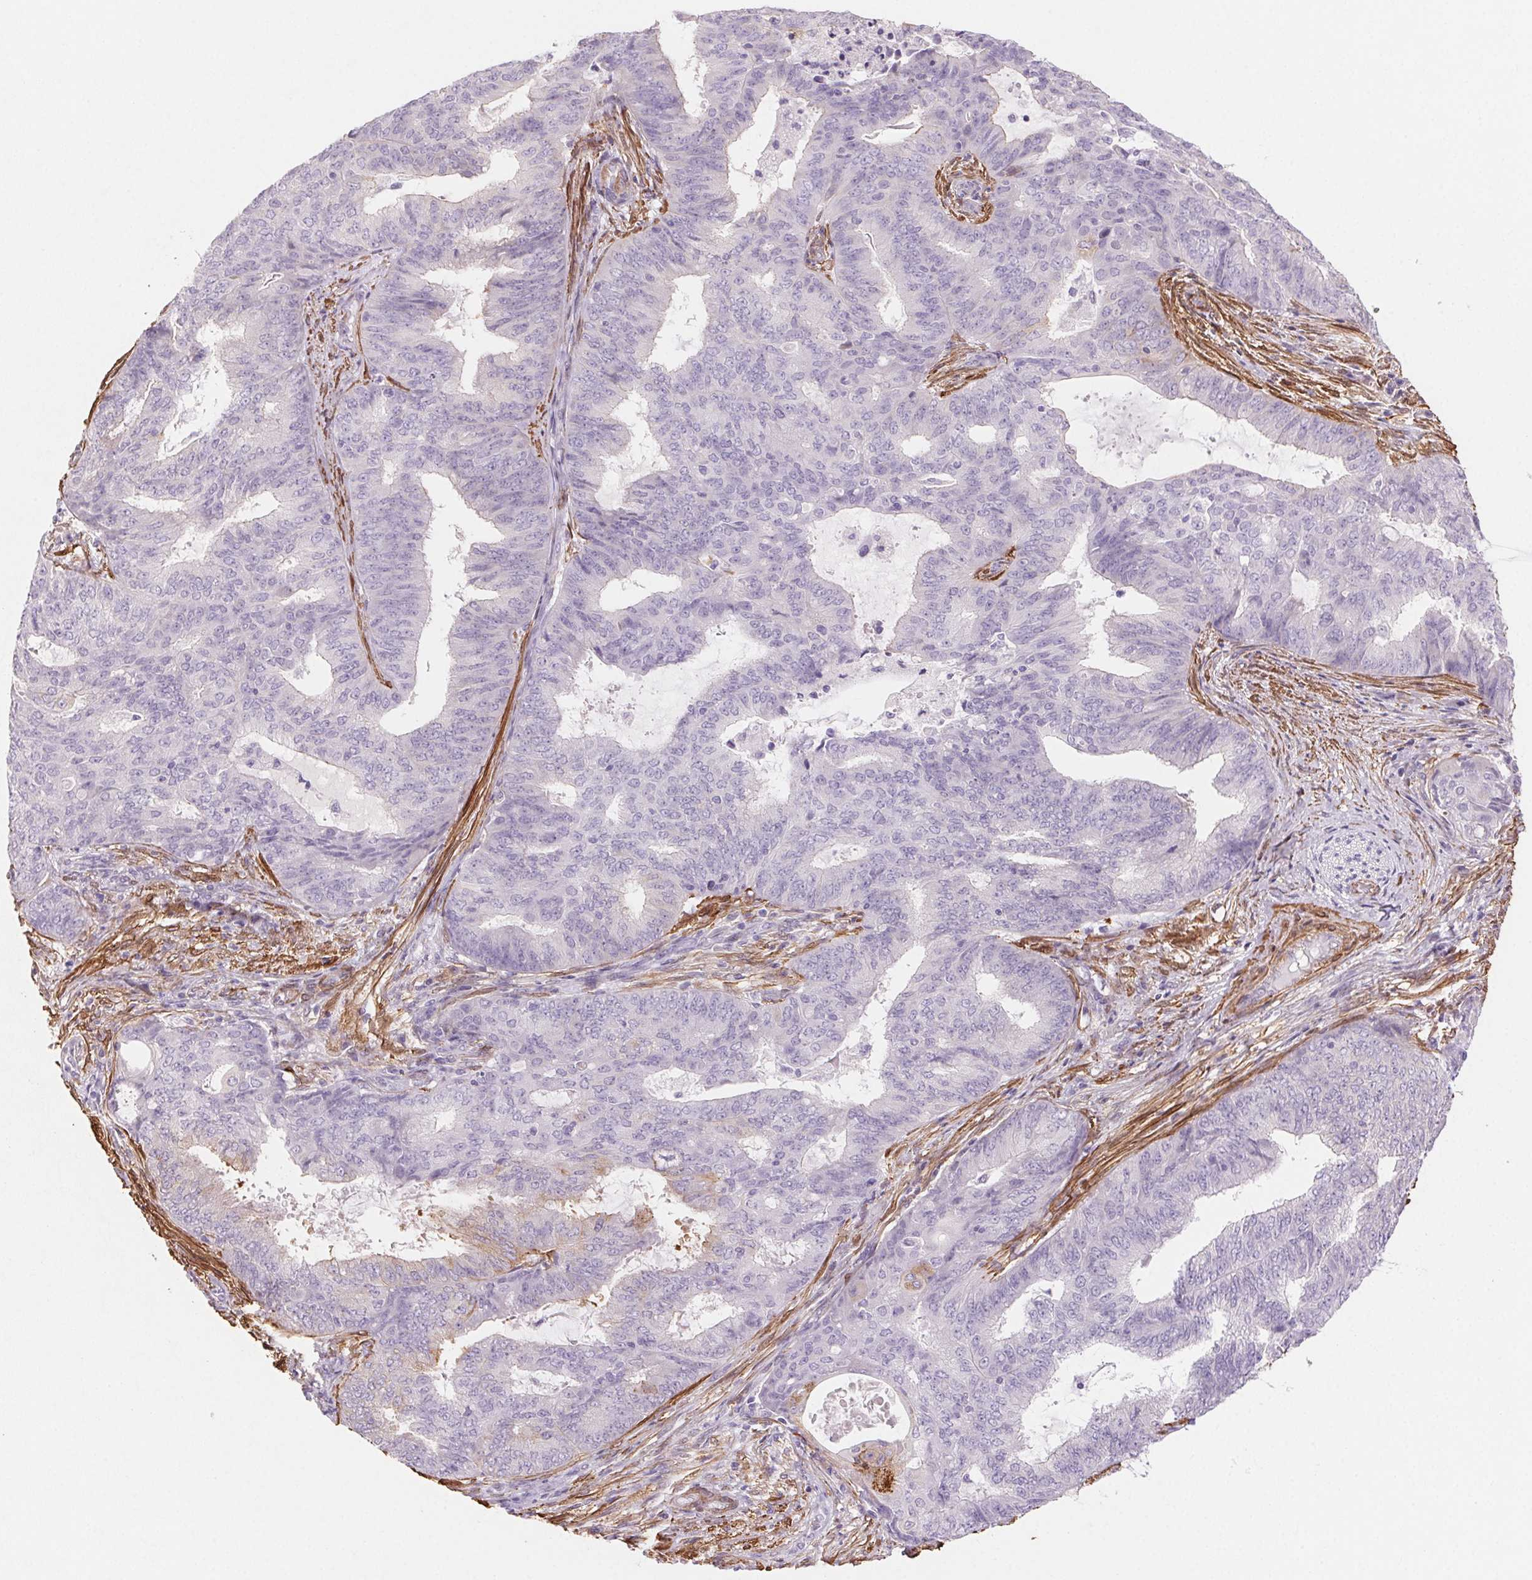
{"staining": {"intensity": "negative", "quantity": "none", "location": "none"}, "tissue": "endometrial cancer", "cell_type": "Tumor cells", "image_type": "cancer", "snomed": [{"axis": "morphology", "description": "Adenocarcinoma, NOS"}, {"axis": "topography", "description": "Endometrium"}], "caption": "An immunohistochemistry histopathology image of endometrial adenocarcinoma is shown. There is no staining in tumor cells of endometrial adenocarcinoma.", "gene": "GPX8", "patient": {"sex": "female", "age": 62}}